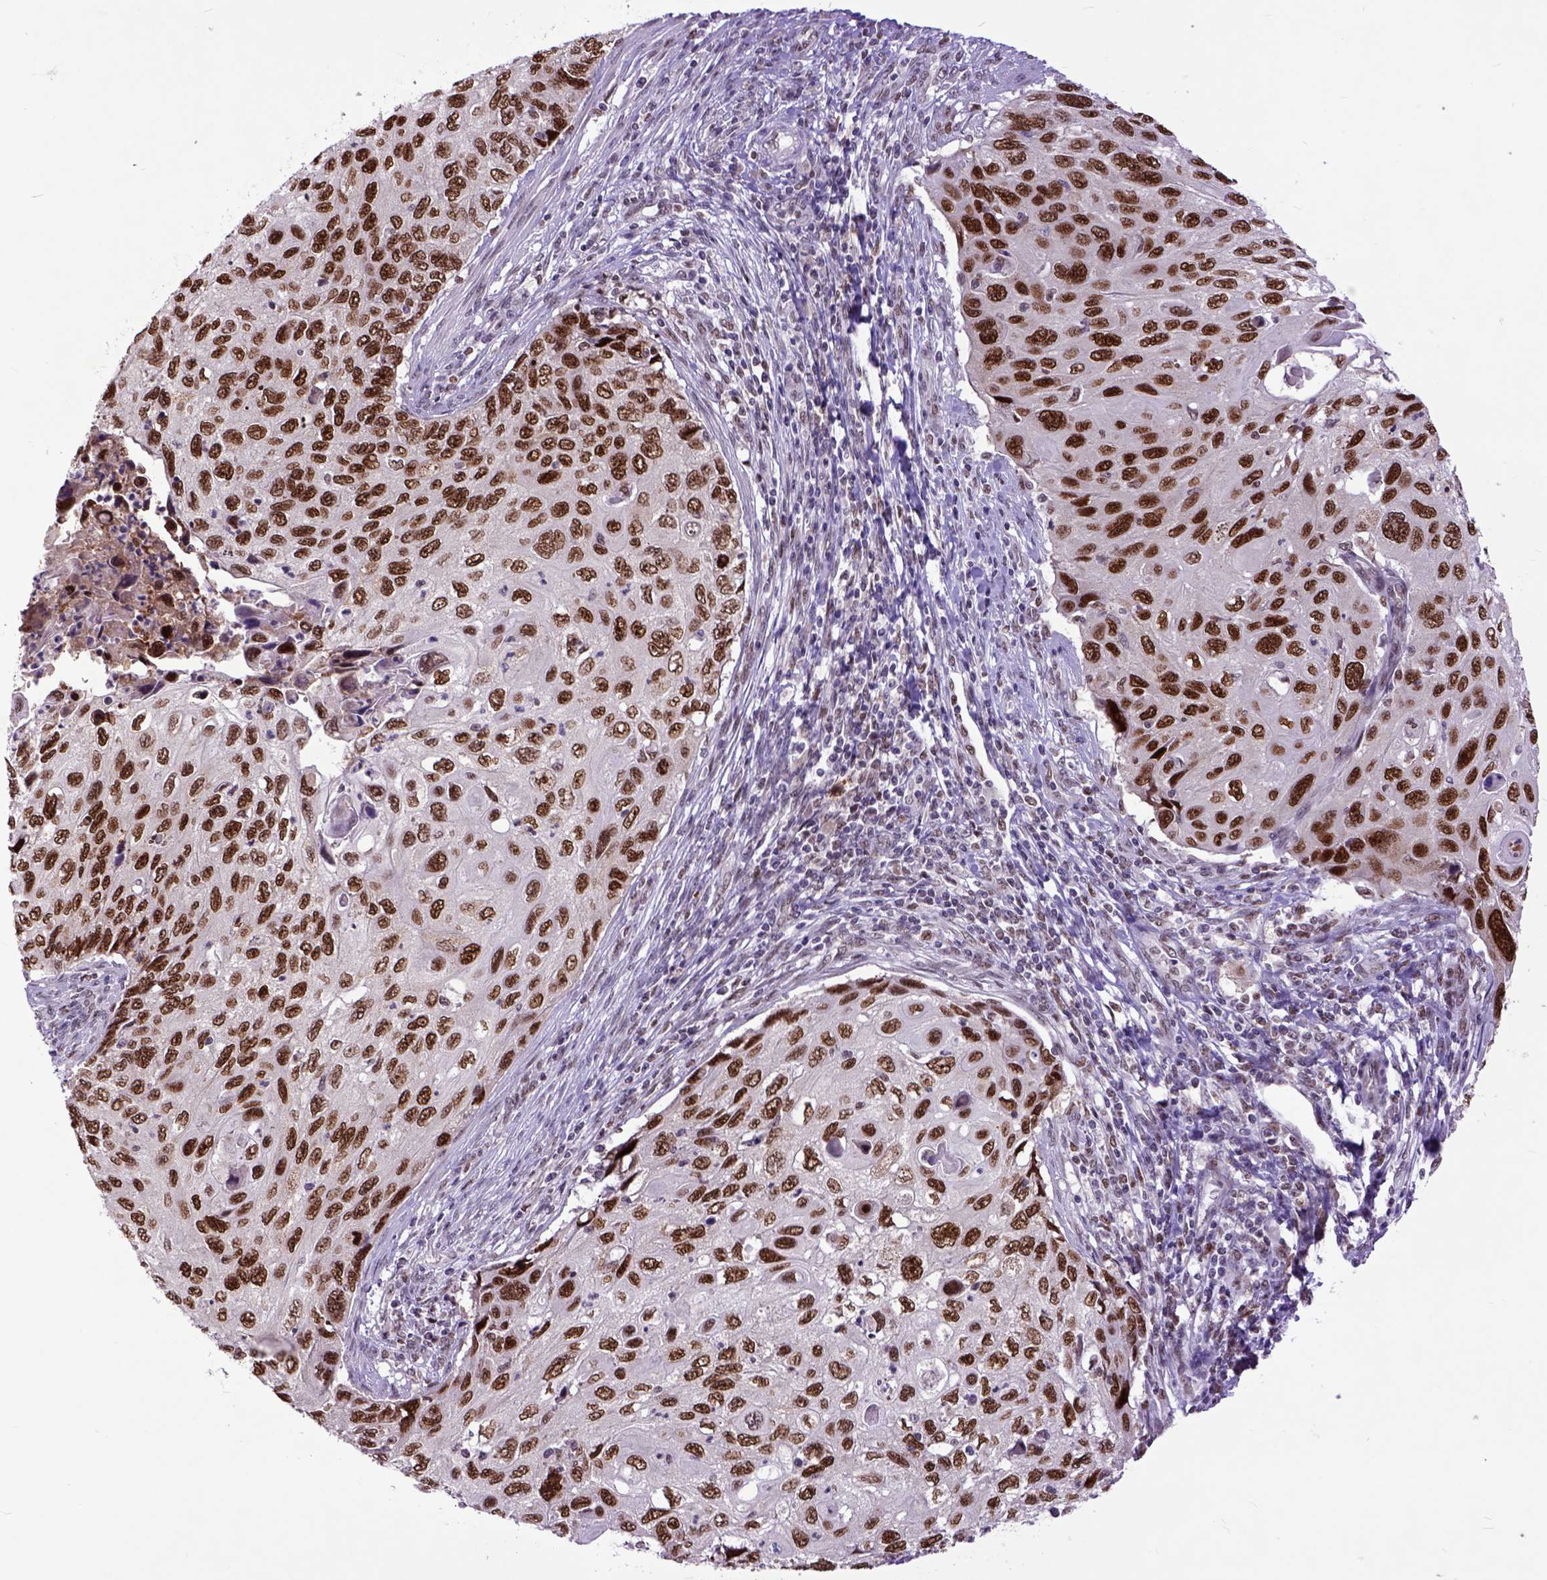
{"staining": {"intensity": "moderate", "quantity": ">75%", "location": "nuclear"}, "tissue": "cervical cancer", "cell_type": "Tumor cells", "image_type": "cancer", "snomed": [{"axis": "morphology", "description": "Squamous cell carcinoma, NOS"}, {"axis": "topography", "description": "Cervix"}], "caption": "Protein expression analysis of human cervical cancer reveals moderate nuclear positivity in approximately >75% of tumor cells. The staining was performed using DAB (3,3'-diaminobenzidine), with brown indicating positive protein expression. Nuclei are stained blue with hematoxylin.", "gene": "RCC2", "patient": {"sex": "female", "age": 70}}